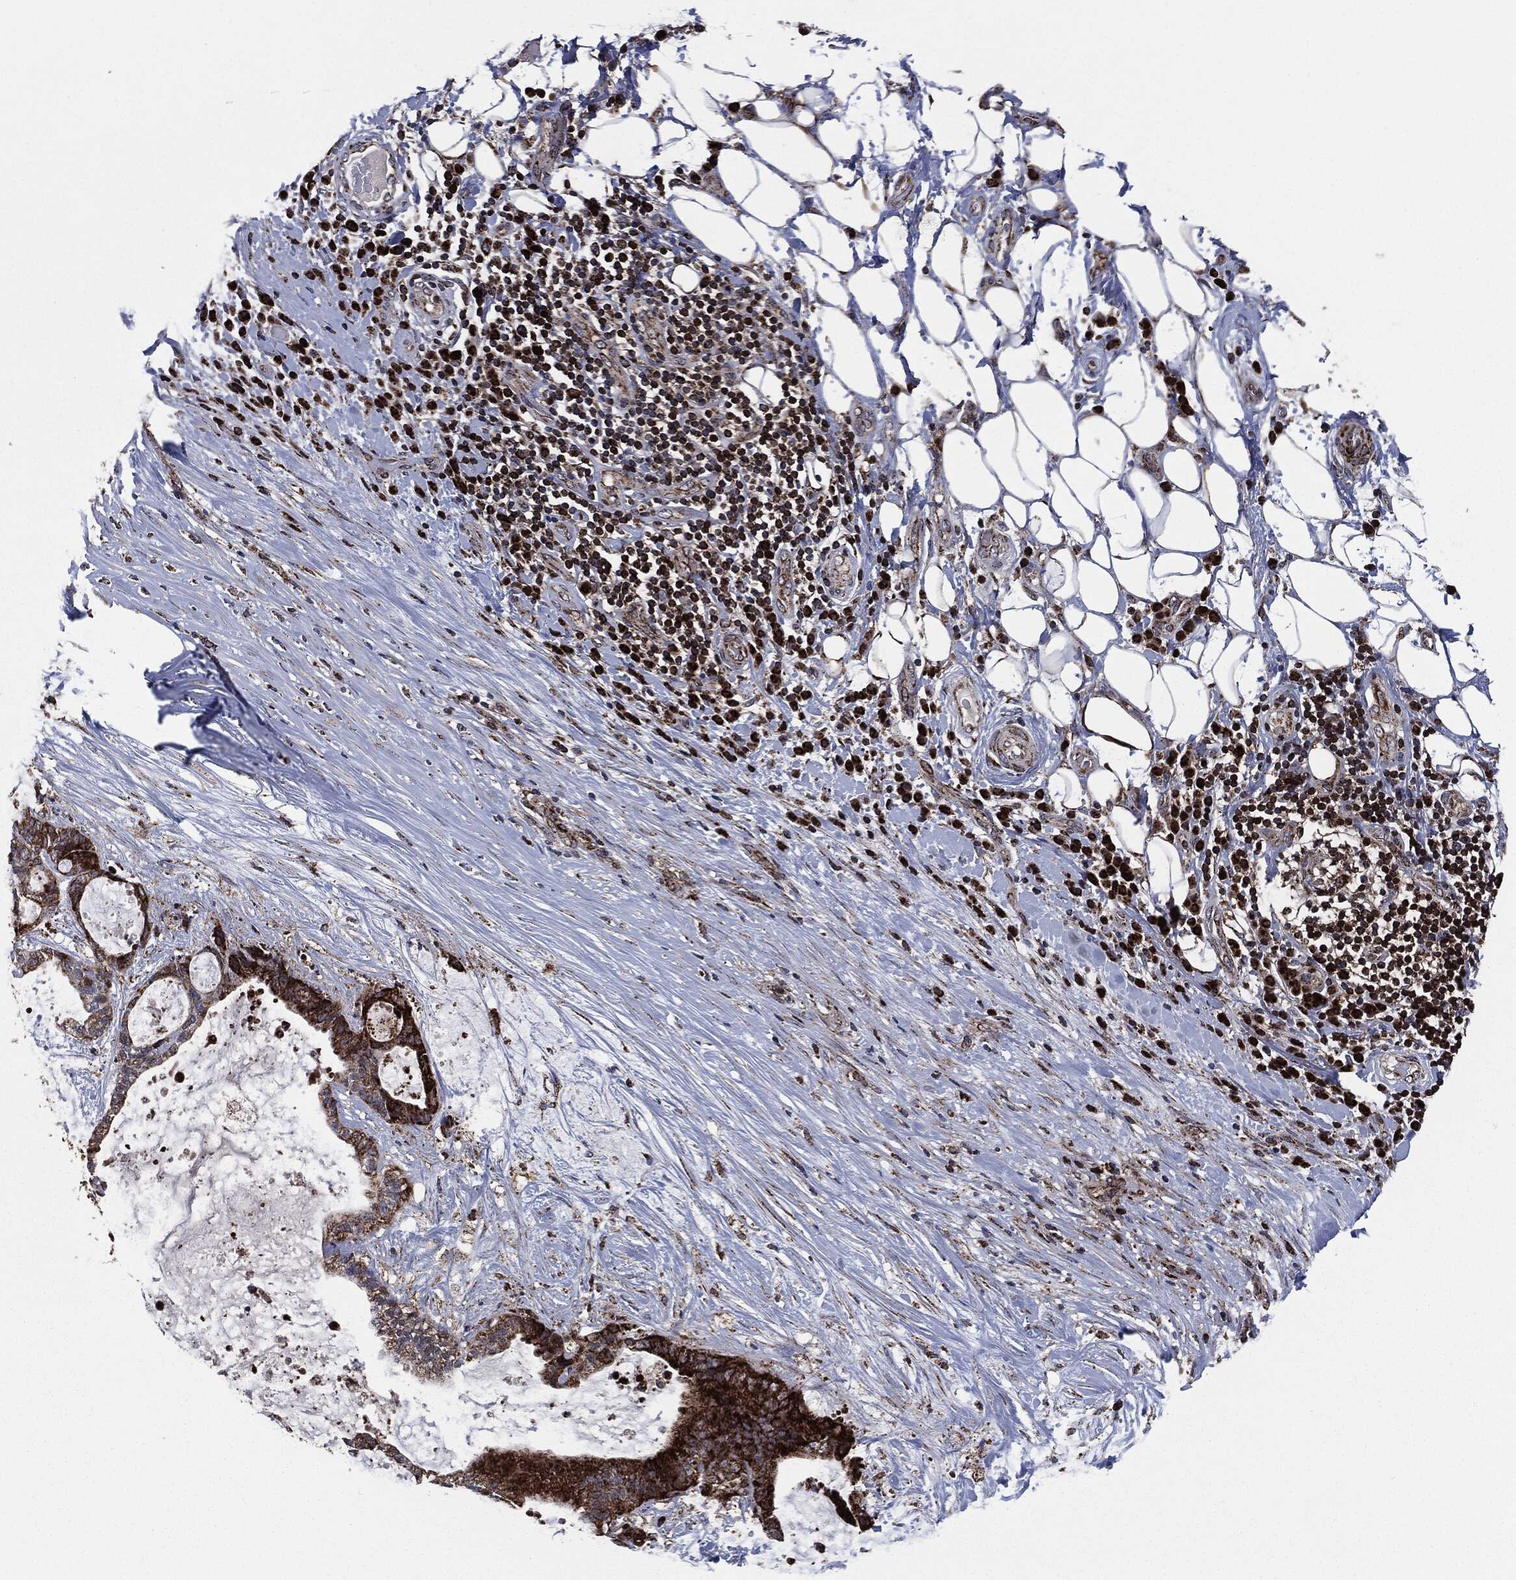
{"staining": {"intensity": "strong", "quantity": "25%-75%", "location": "cytoplasmic/membranous"}, "tissue": "liver cancer", "cell_type": "Tumor cells", "image_type": "cancer", "snomed": [{"axis": "morphology", "description": "Cholangiocarcinoma"}, {"axis": "topography", "description": "Liver"}], "caption": "Protein analysis of cholangiocarcinoma (liver) tissue displays strong cytoplasmic/membranous staining in approximately 25%-75% of tumor cells.", "gene": "FH", "patient": {"sex": "female", "age": 73}}